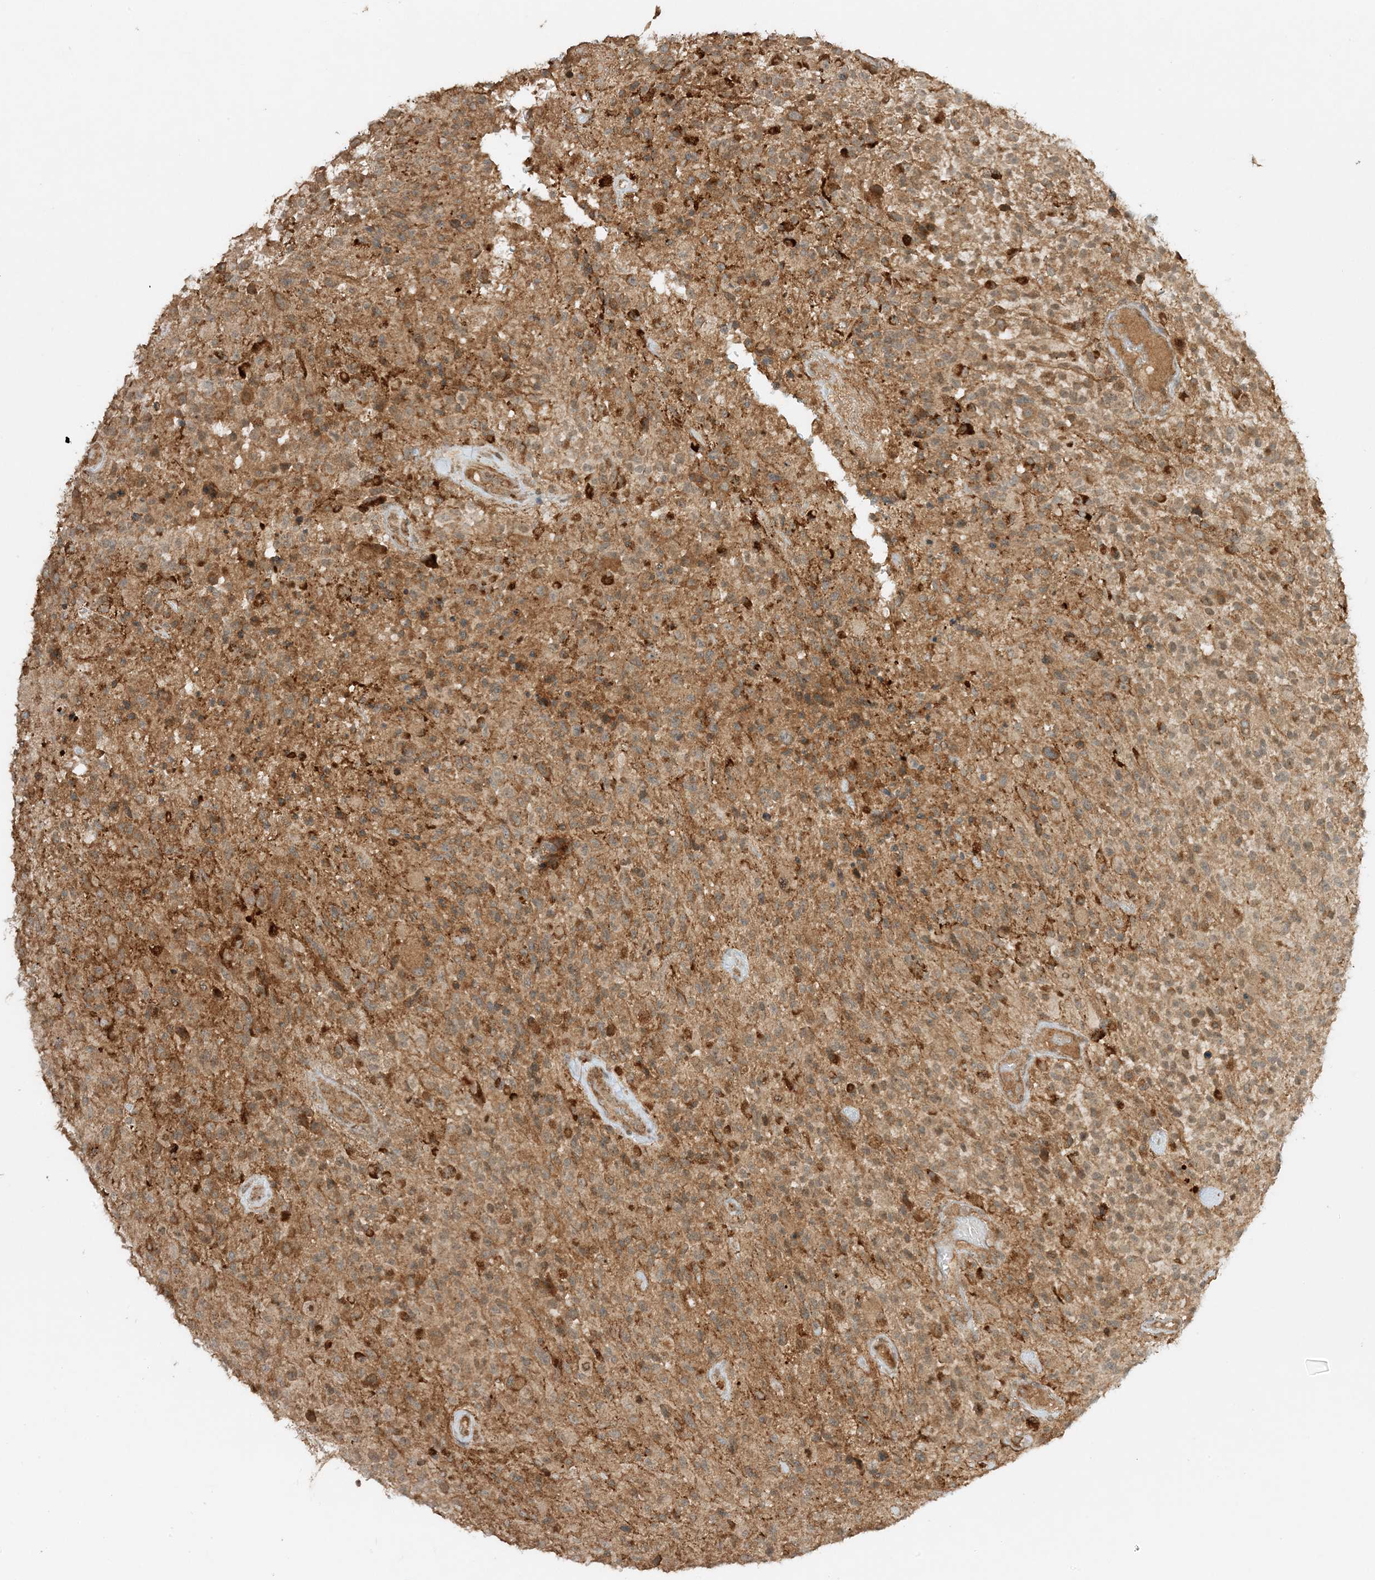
{"staining": {"intensity": "moderate", "quantity": "25%-75%", "location": "cytoplasmic/membranous"}, "tissue": "glioma", "cell_type": "Tumor cells", "image_type": "cancer", "snomed": [{"axis": "morphology", "description": "Glioma, malignant, High grade"}, {"axis": "morphology", "description": "Glioblastoma, NOS"}, {"axis": "topography", "description": "Brain"}], "caption": "Glioma stained with a brown dye demonstrates moderate cytoplasmic/membranous positive expression in approximately 25%-75% of tumor cells.", "gene": "XRN1", "patient": {"sex": "male", "age": 60}}